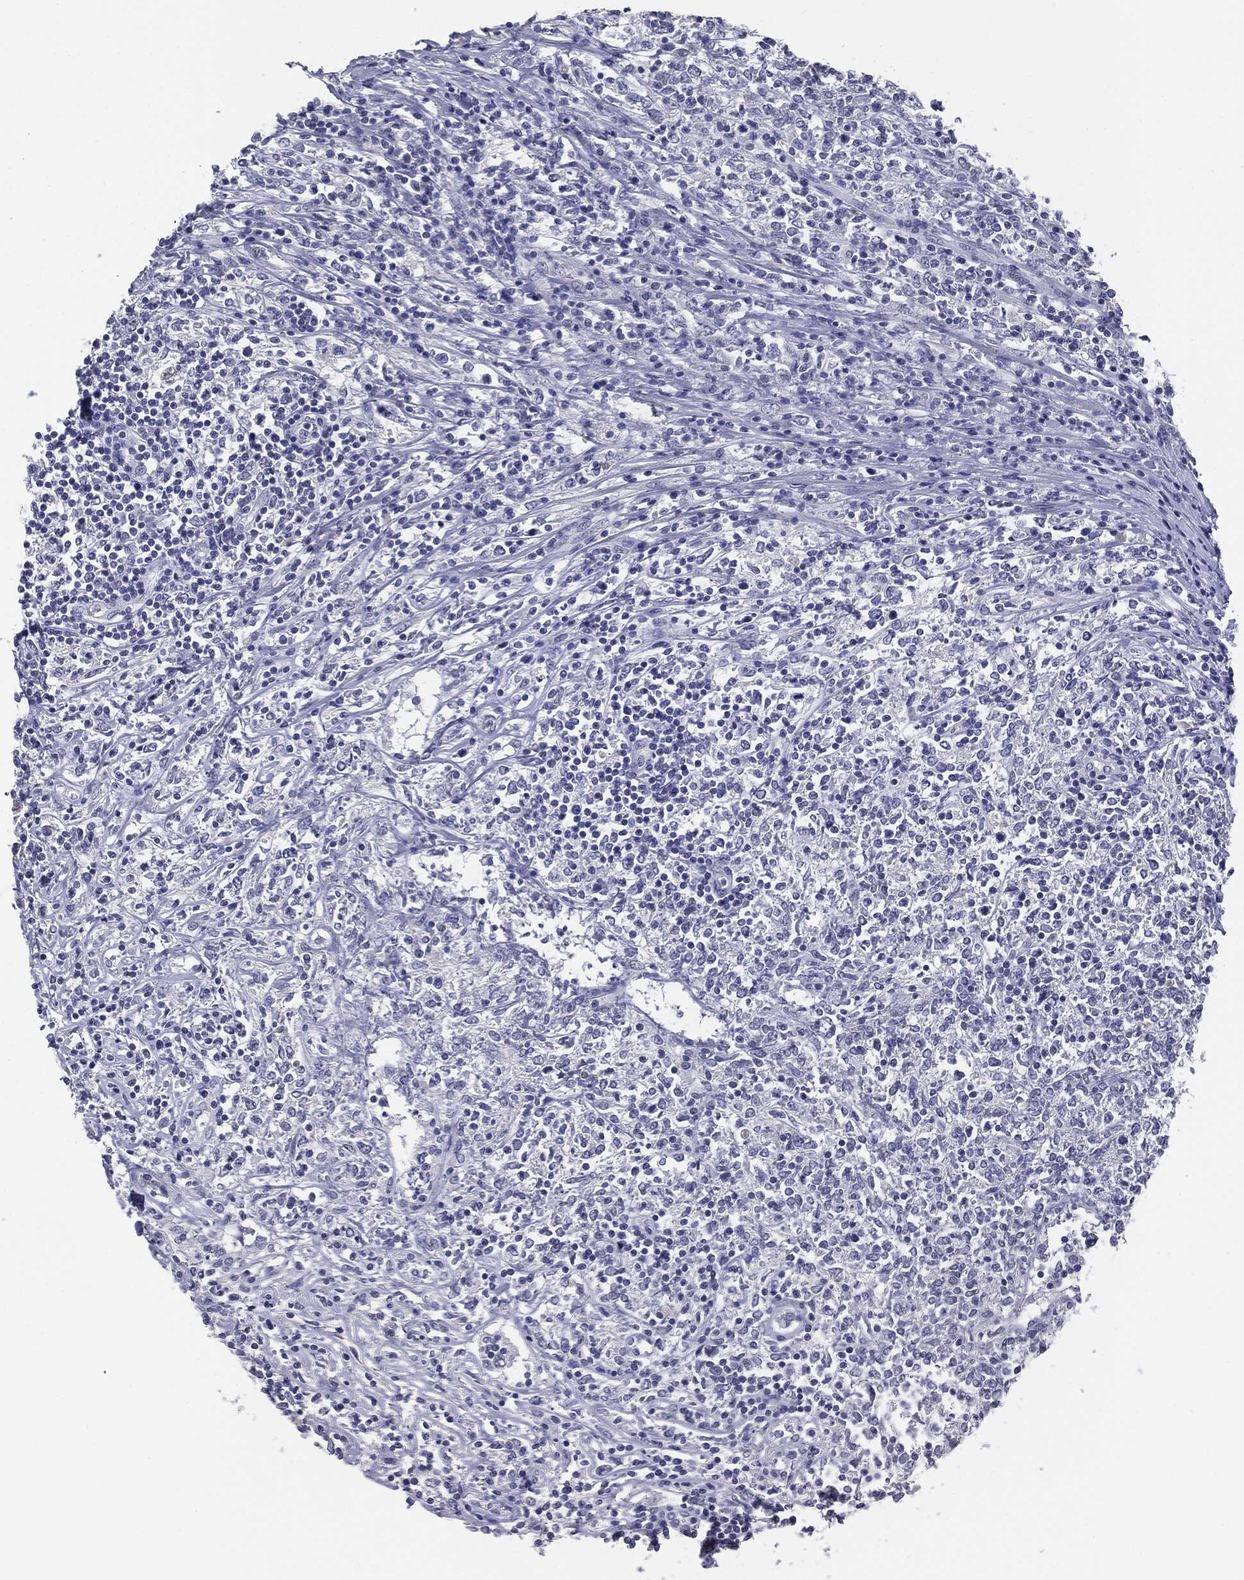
{"staining": {"intensity": "negative", "quantity": "none", "location": "none"}, "tissue": "lymphoma", "cell_type": "Tumor cells", "image_type": "cancer", "snomed": [{"axis": "morphology", "description": "Malignant lymphoma, non-Hodgkin's type, High grade"}, {"axis": "topography", "description": "Lymph node"}], "caption": "Tumor cells are negative for brown protein staining in lymphoma.", "gene": "MUC1", "patient": {"sex": "female", "age": 84}}